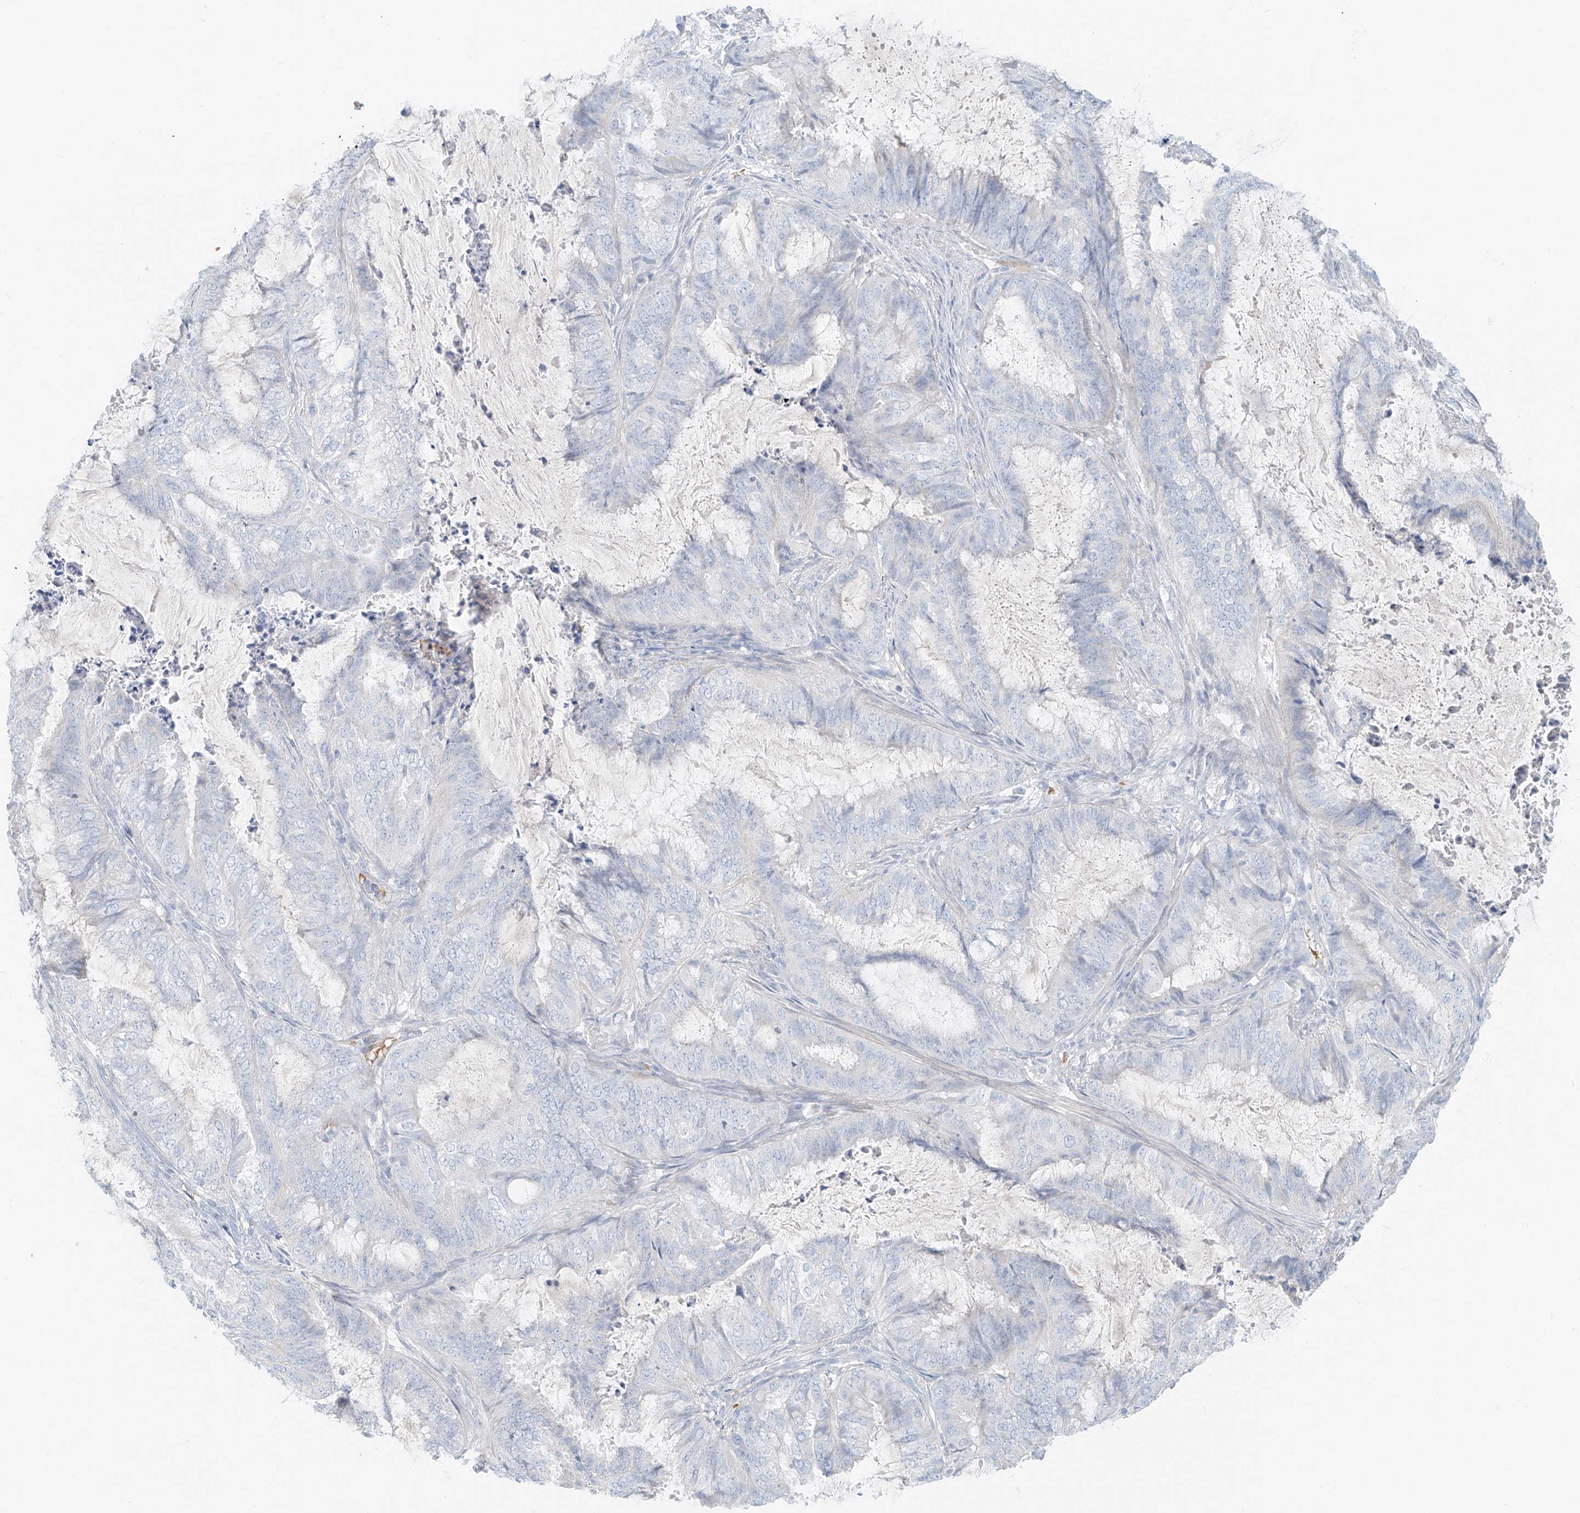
{"staining": {"intensity": "negative", "quantity": "none", "location": "none"}, "tissue": "endometrial cancer", "cell_type": "Tumor cells", "image_type": "cancer", "snomed": [{"axis": "morphology", "description": "Adenocarcinoma, NOS"}, {"axis": "topography", "description": "Endometrium"}], "caption": "Immunohistochemical staining of human endometrial adenocarcinoma demonstrates no significant positivity in tumor cells.", "gene": "PGC", "patient": {"sex": "female", "age": 51}}